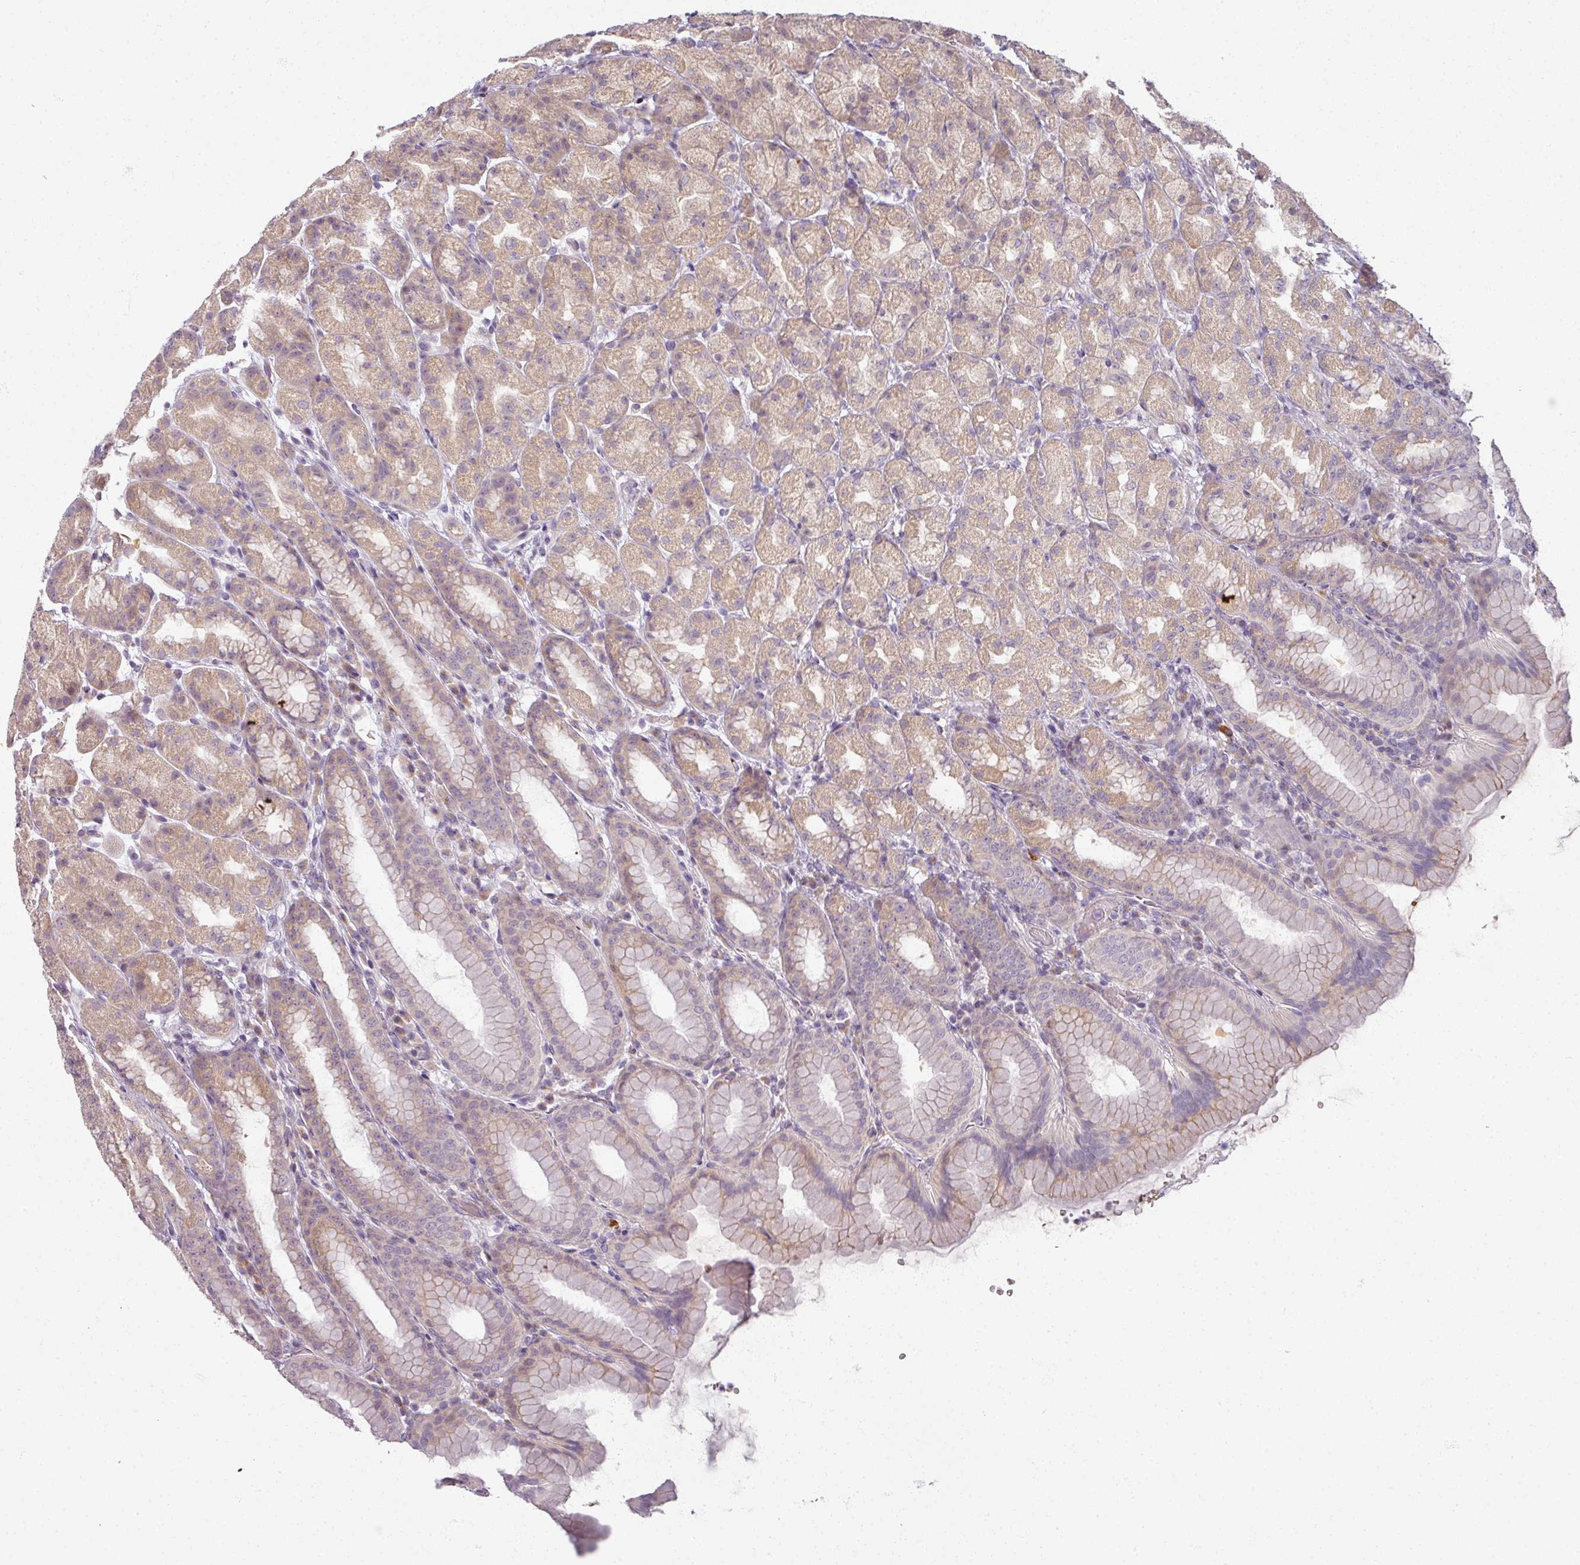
{"staining": {"intensity": "moderate", "quantity": "25%-75%", "location": "cytoplasmic/membranous"}, "tissue": "stomach", "cell_type": "Glandular cells", "image_type": "normal", "snomed": [{"axis": "morphology", "description": "Normal tissue, NOS"}, {"axis": "topography", "description": "Stomach, upper"}, {"axis": "topography", "description": "Stomach"}], "caption": "A micrograph of human stomach stained for a protein reveals moderate cytoplasmic/membranous brown staining in glandular cells.", "gene": "MYMK", "patient": {"sex": "male", "age": 68}}